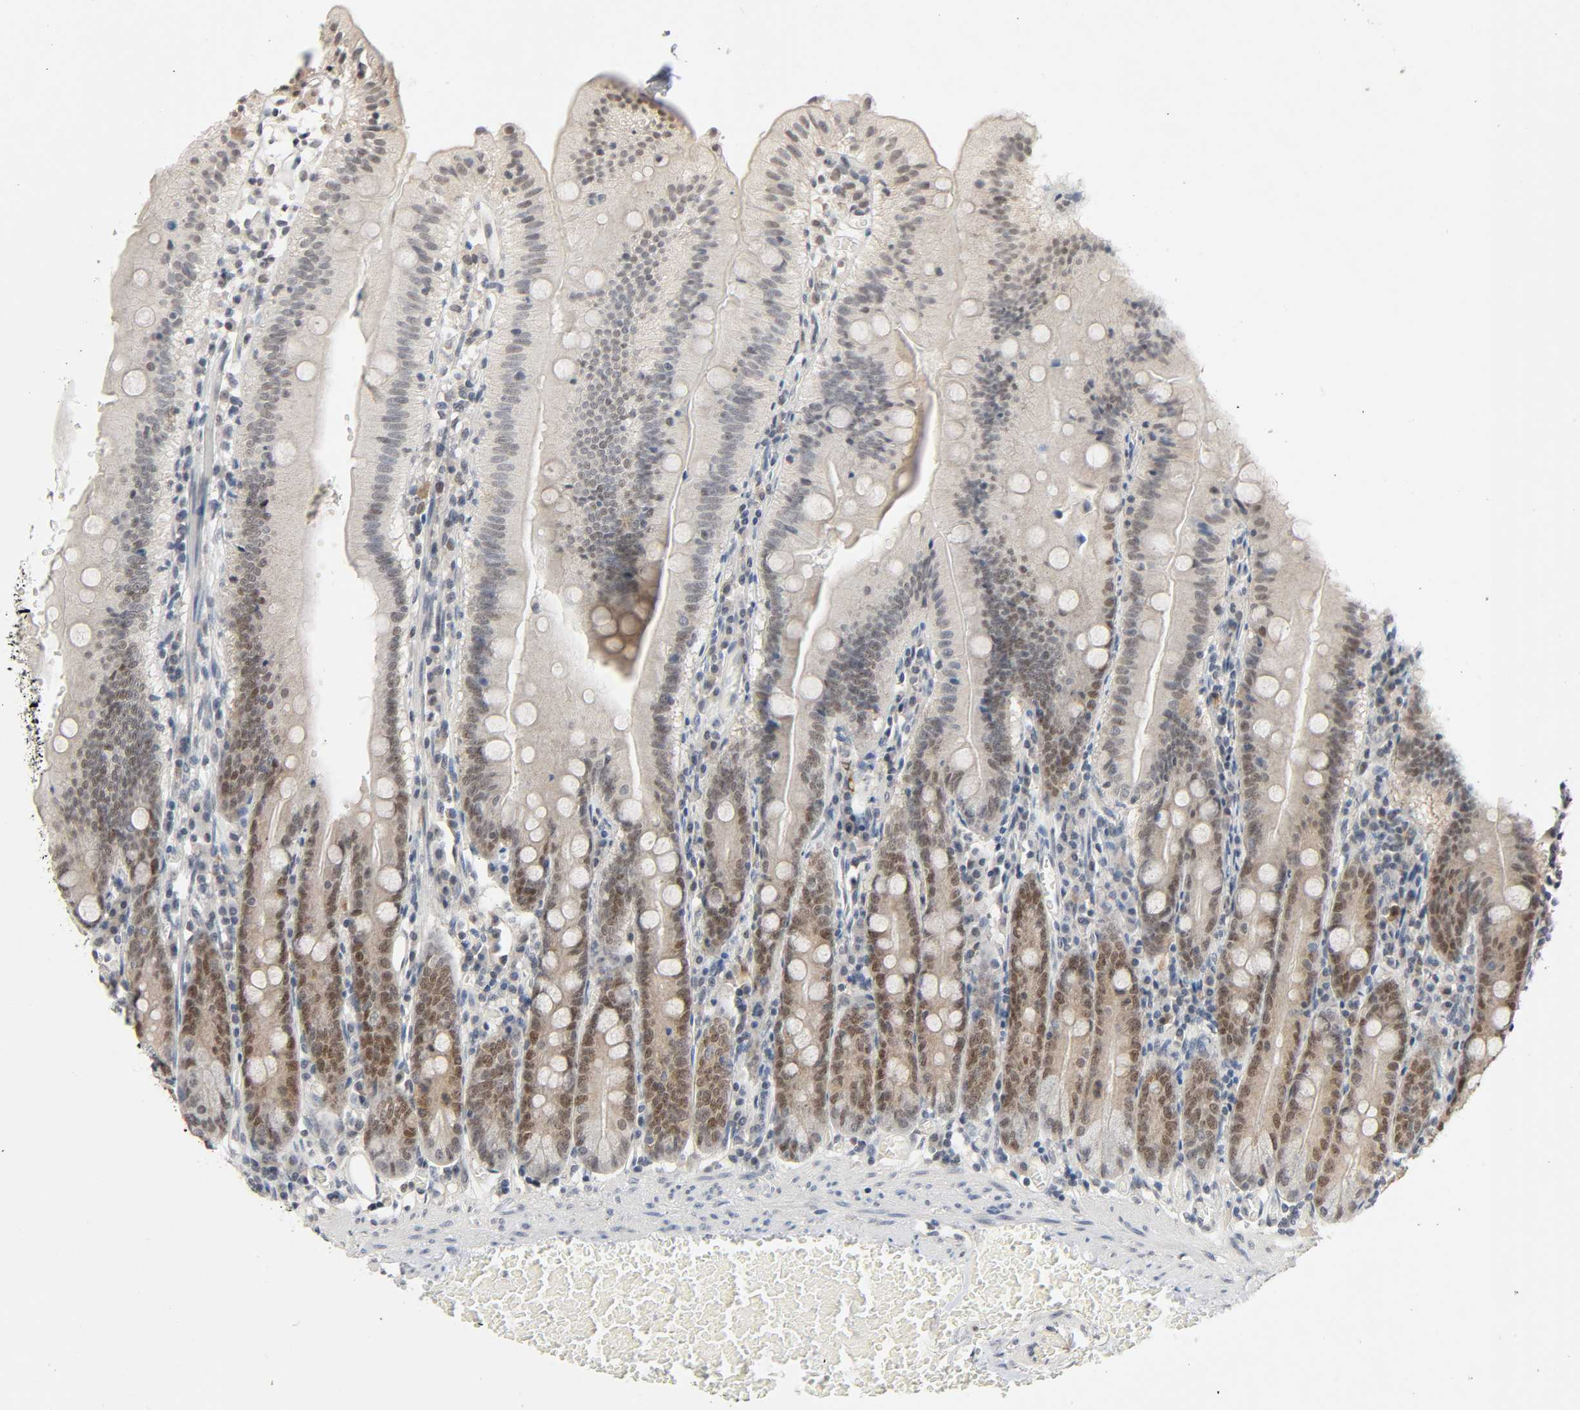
{"staining": {"intensity": "moderate", "quantity": "25%-75%", "location": "cytoplasmic/membranous,nuclear"}, "tissue": "small intestine", "cell_type": "Glandular cells", "image_type": "normal", "snomed": [{"axis": "morphology", "description": "Normal tissue, NOS"}, {"axis": "topography", "description": "Small intestine"}], "caption": "IHC of unremarkable human small intestine reveals medium levels of moderate cytoplasmic/membranous,nuclear expression in approximately 25%-75% of glandular cells.", "gene": "MAPKAPK5", "patient": {"sex": "male", "age": 71}}